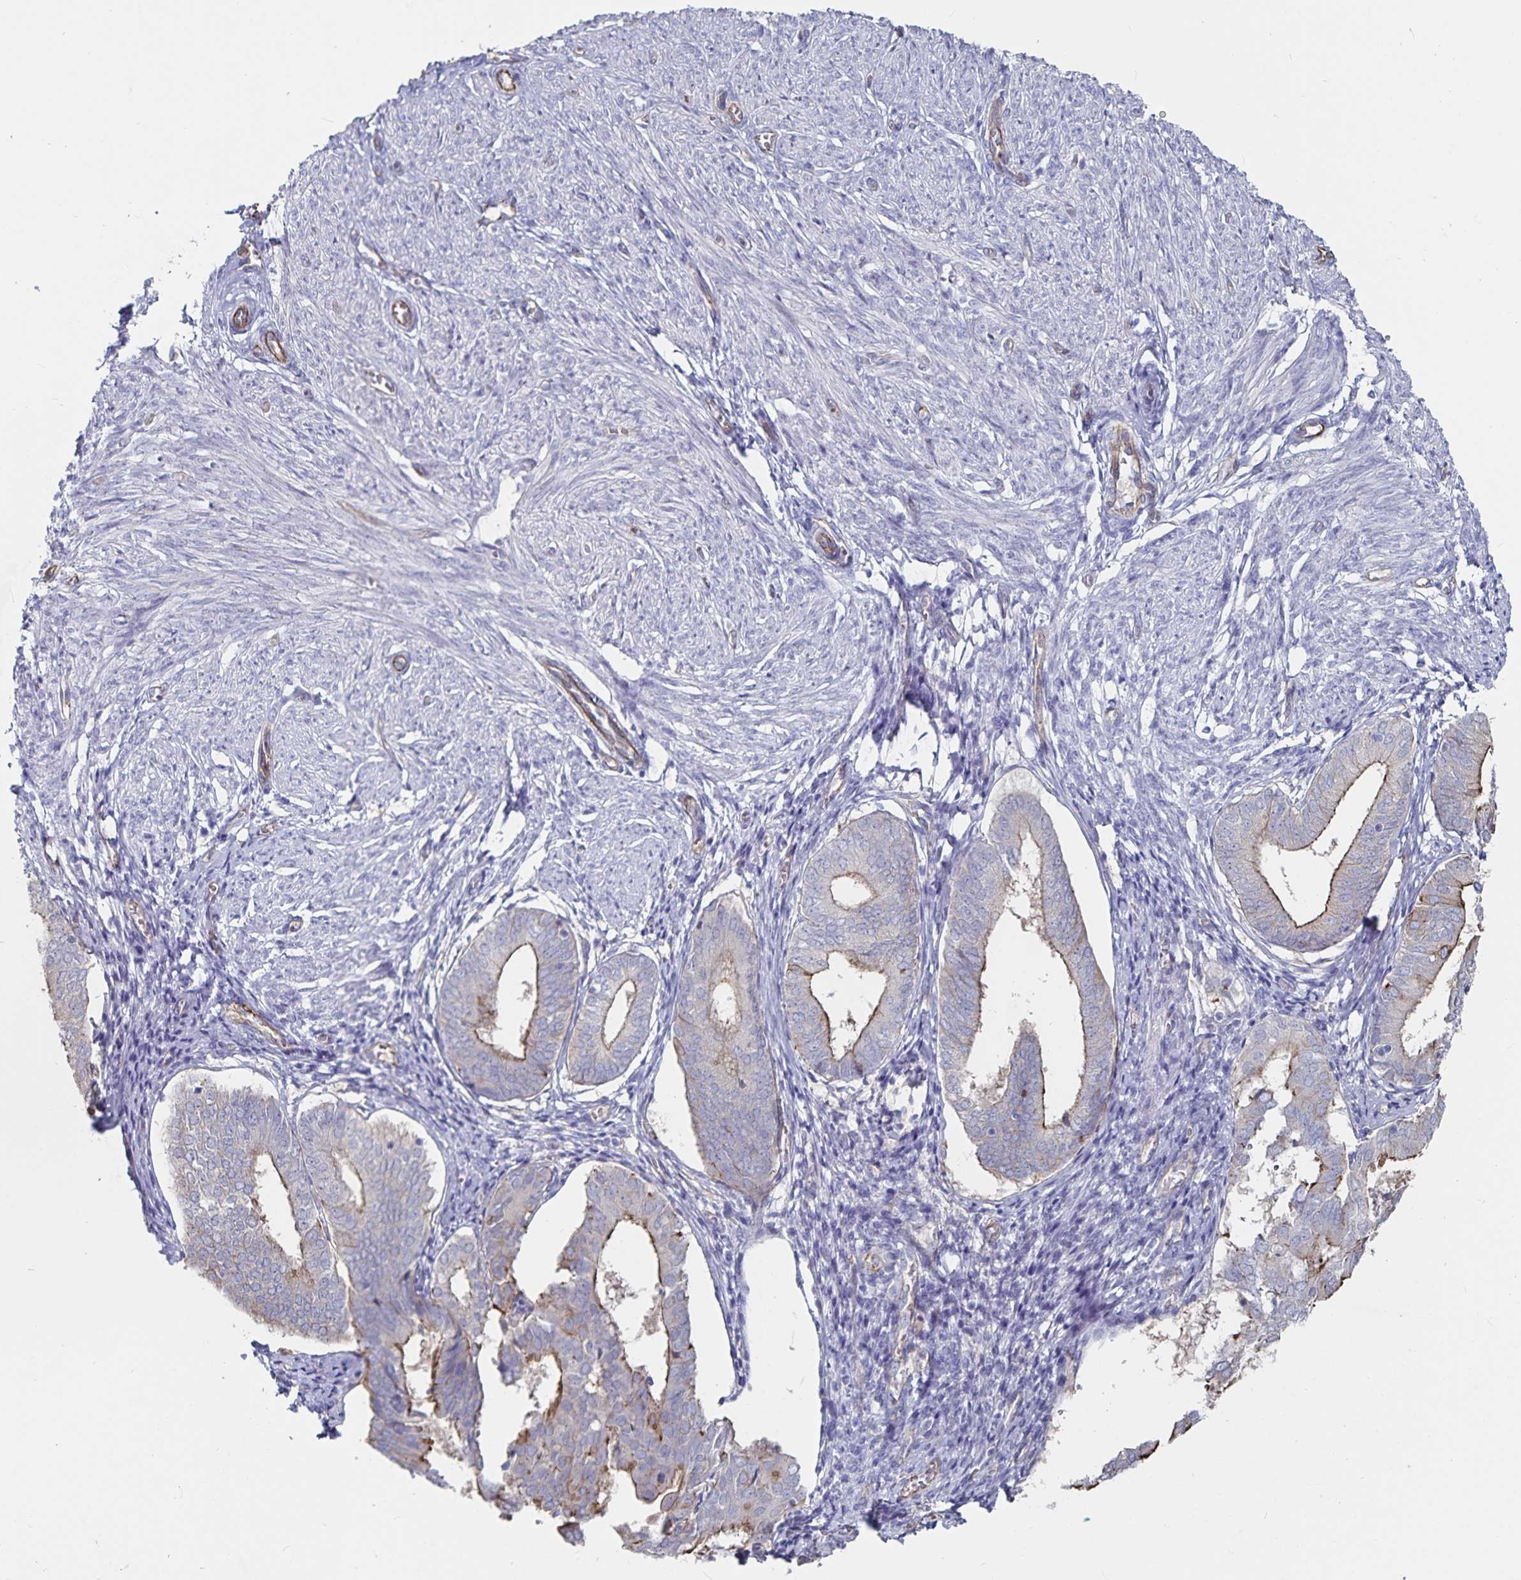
{"staining": {"intensity": "negative", "quantity": "none", "location": "none"}, "tissue": "endometrium", "cell_type": "Cells in endometrial stroma", "image_type": "normal", "snomed": [{"axis": "morphology", "description": "Normal tissue, NOS"}, {"axis": "topography", "description": "Endometrium"}], "caption": "This is a image of IHC staining of benign endometrium, which shows no staining in cells in endometrial stroma.", "gene": "SSTR1", "patient": {"sex": "female", "age": 50}}